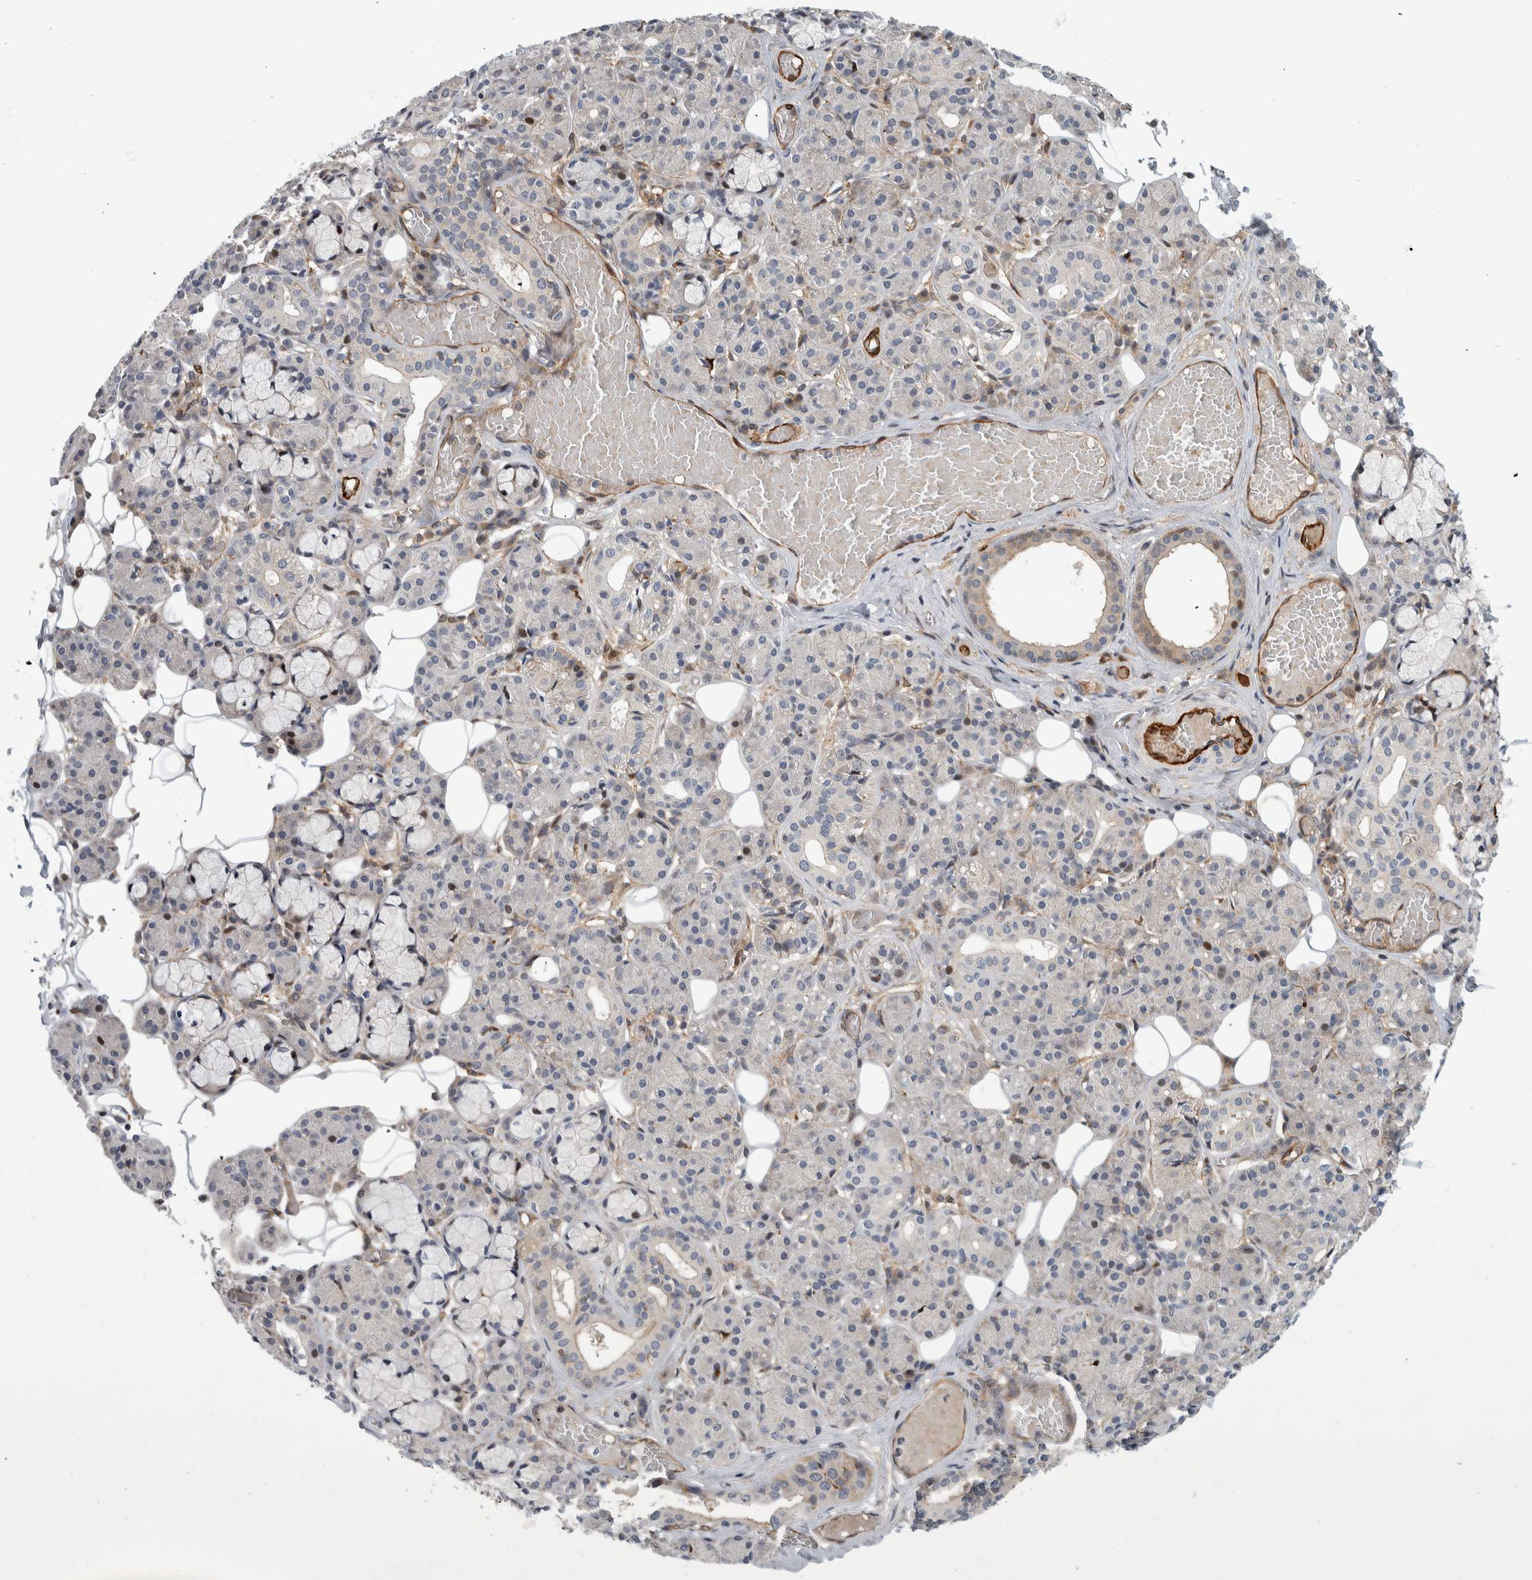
{"staining": {"intensity": "weak", "quantity": "<25%", "location": "cytoplasmic/membranous,nuclear"}, "tissue": "salivary gland", "cell_type": "Glandular cells", "image_type": "normal", "snomed": [{"axis": "morphology", "description": "Normal tissue, NOS"}, {"axis": "topography", "description": "Salivary gland"}], "caption": "The image demonstrates no staining of glandular cells in normal salivary gland. Brightfield microscopy of IHC stained with DAB (3,3'-diaminobenzidine) (brown) and hematoxylin (blue), captured at high magnification.", "gene": "MSL1", "patient": {"sex": "male", "age": 63}}